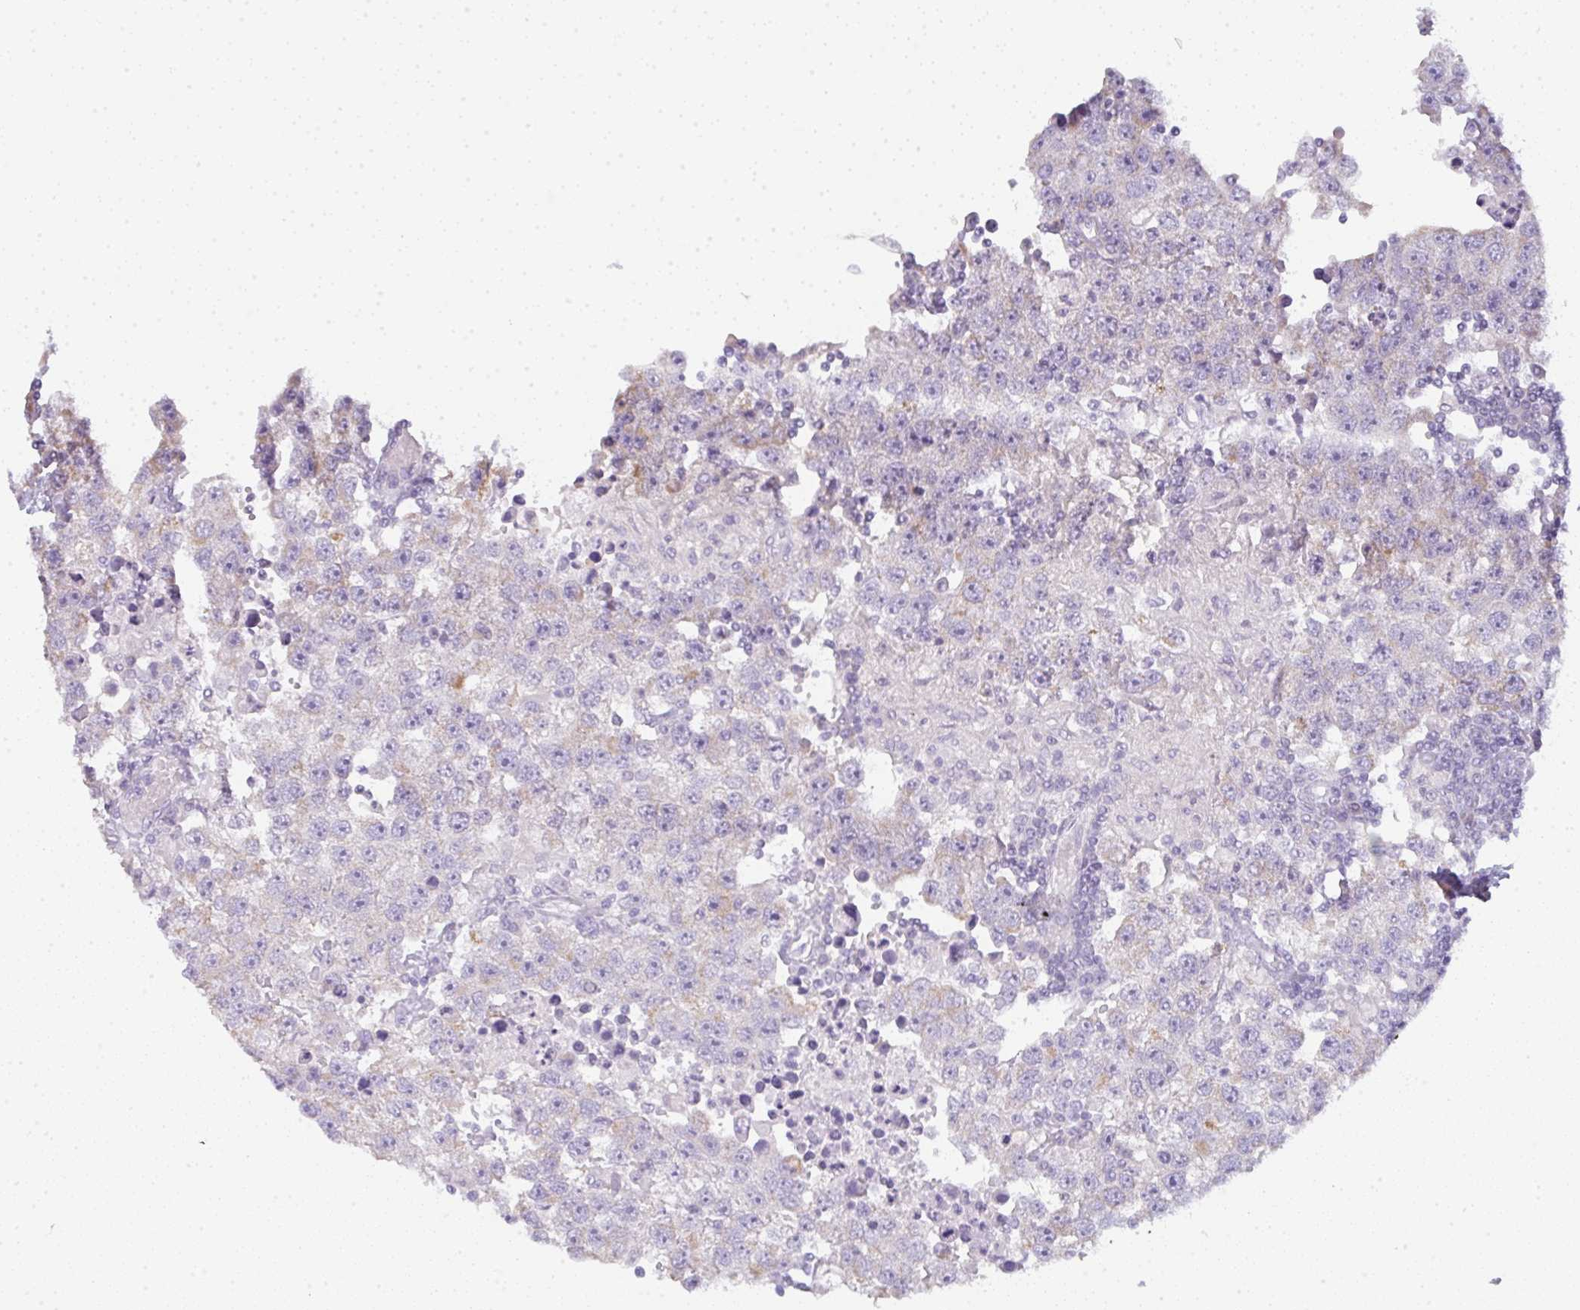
{"staining": {"intensity": "weak", "quantity": "<25%", "location": "cytoplasmic/membranous"}, "tissue": "testis cancer", "cell_type": "Tumor cells", "image_type": "cancer", "snomed": [{"axis": "morphology", "description": "Carcinoma, Embryonal, NOS"}, {"axis": "topography", "description": "Testis"}], "caption": "An image of testis cancer (embryonal carcinoma) stained for a protein reveals no brown staining in tumor cells.", "gene": "LPAR4", "patient": {"sex": "male", "age": 83}}